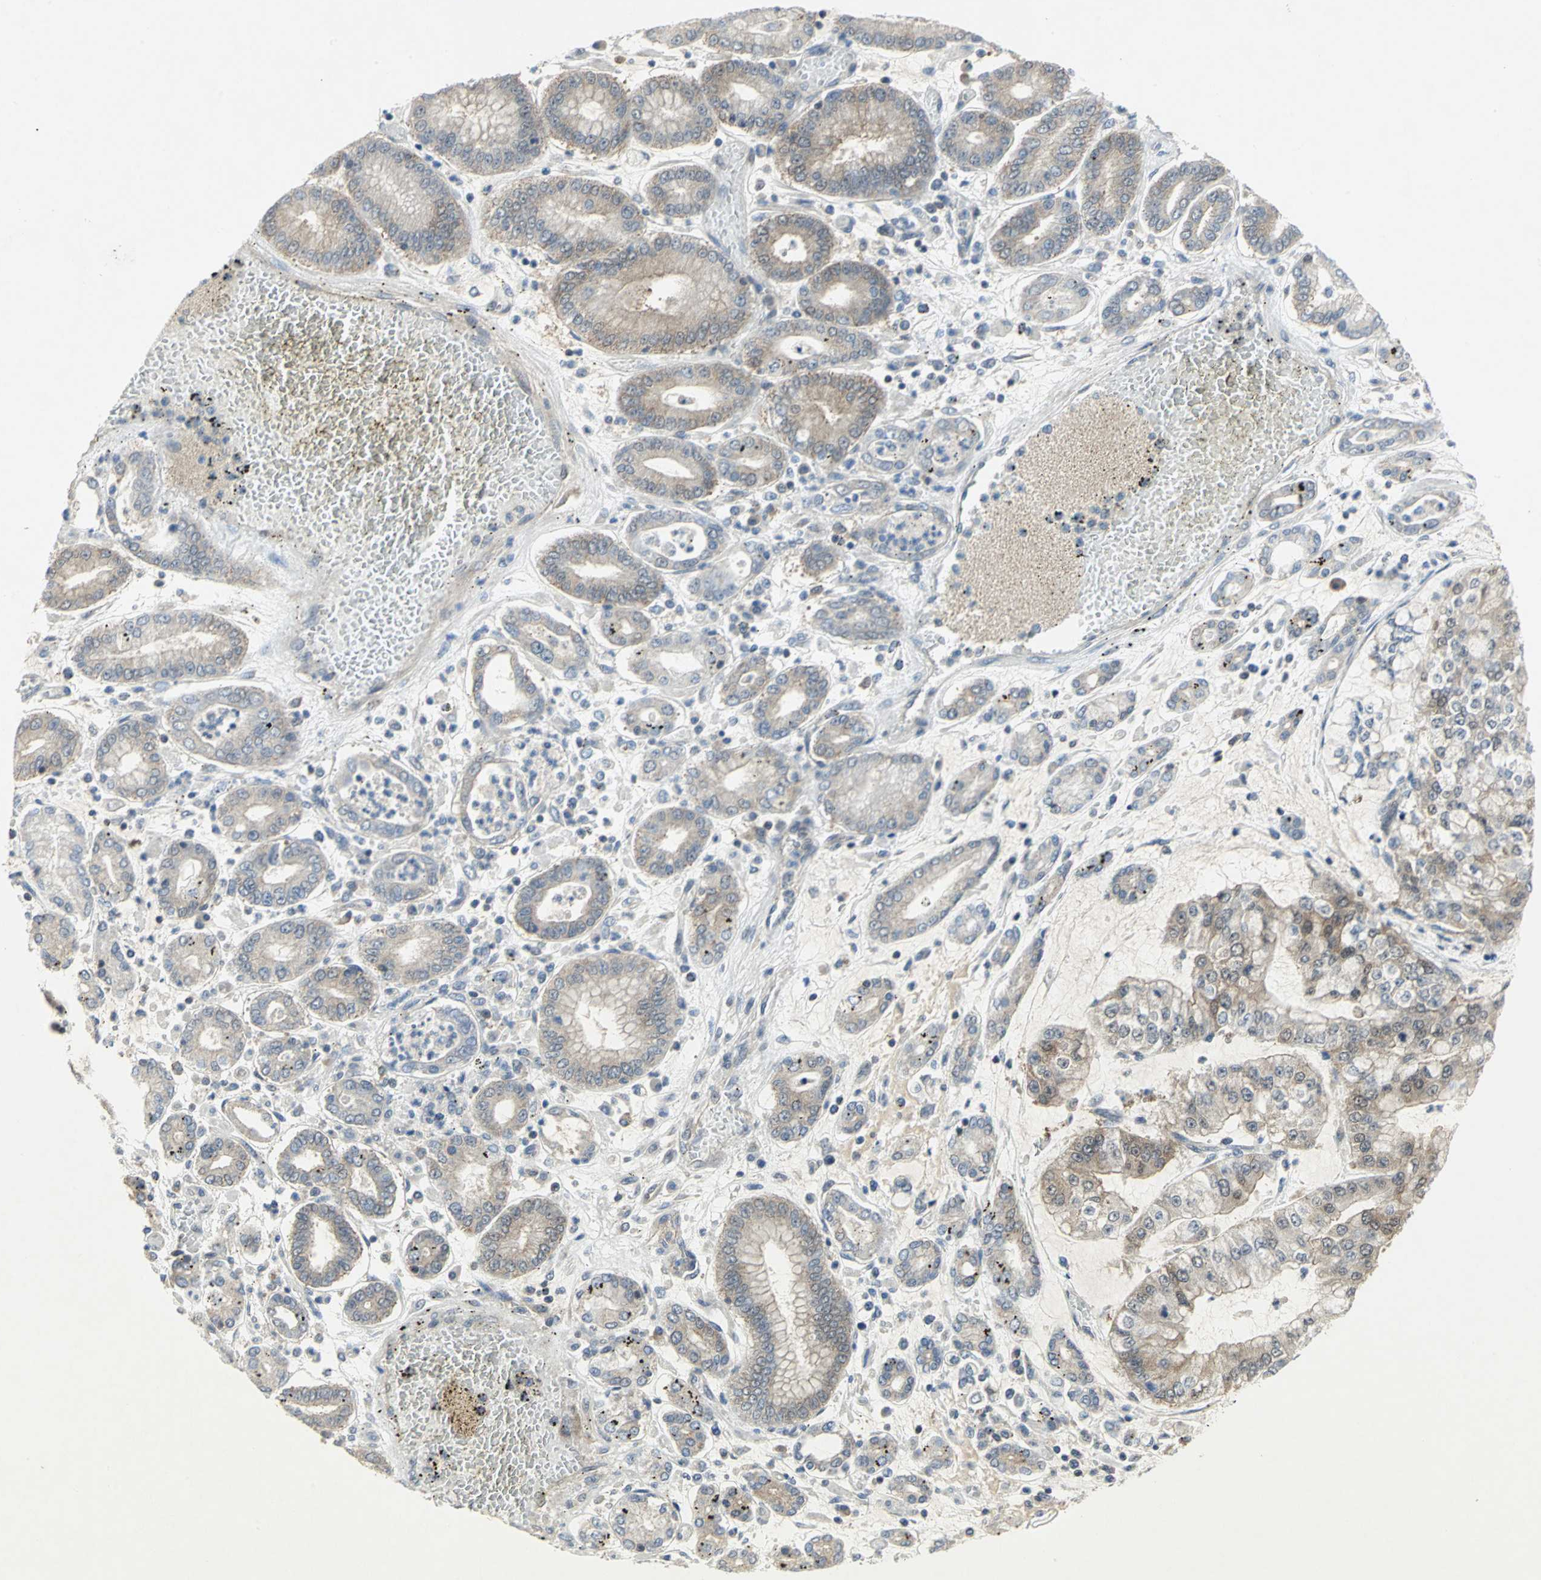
{"staining": {"intensity": "weak", "quantity": "25%-75%", "location": "cytoplasmic/membranous"}, "tissue": "stomach cancer", "cell_type": "Tumor cells", "image_type": "cancer", "snomed": [{"axis": "morphology", "description": "Normal tissue, NOS"}, {"axis": "morphology", "description": "Adenocarcinoma, NOS"}, {"axis": "topography", "description": "Stomach, upper"}, {"axis": "topography", "description": "Stomach"}], "caption": "The photomicrograph shows immunohistochemical staining of stomach adenocarcinoma. There is weak cytoplasmic/membranous staining is appreciated in approximately 25%-75% of tumor cells.", "gene": "PPIA", "patient": {"sex": "male", "age": 76}}